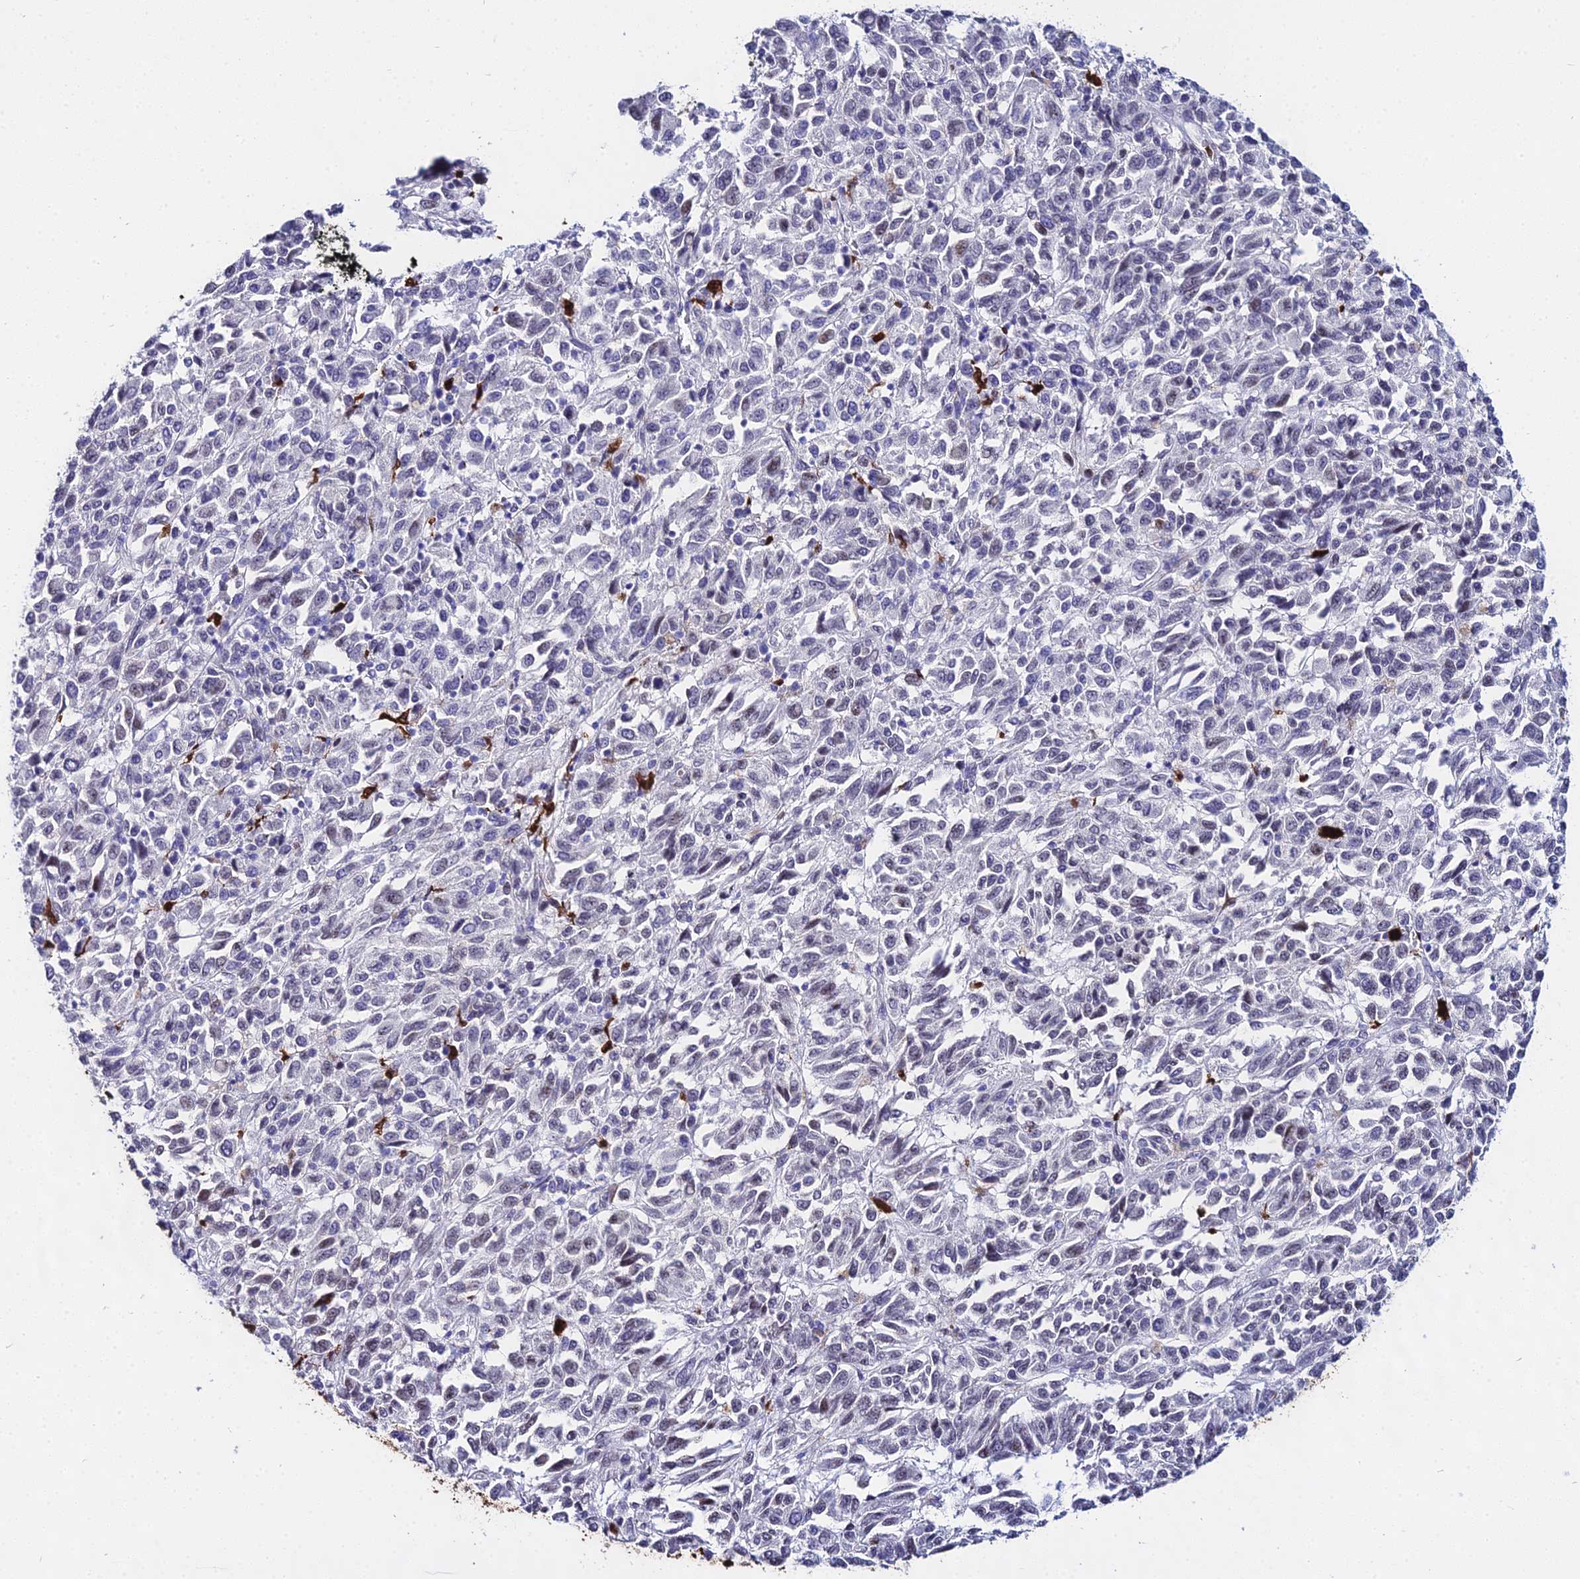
{"staining": {"intensity": "negative", "quantity": "none", "location": "none"}, "tissue": "melanoma", "cell_type": "Tumor cells", "image_type": "cancer", "snomed": [{"axis": "morphology", "description": "Malignant melanoma, Metastatic site"}, {"axis": "topography", "description": "Lung"}], "caption": "Tumor cells are negative for protein expression in human melanoma.", "gene": "MCM10", "patient": {"sex": "male", "age": 64}}